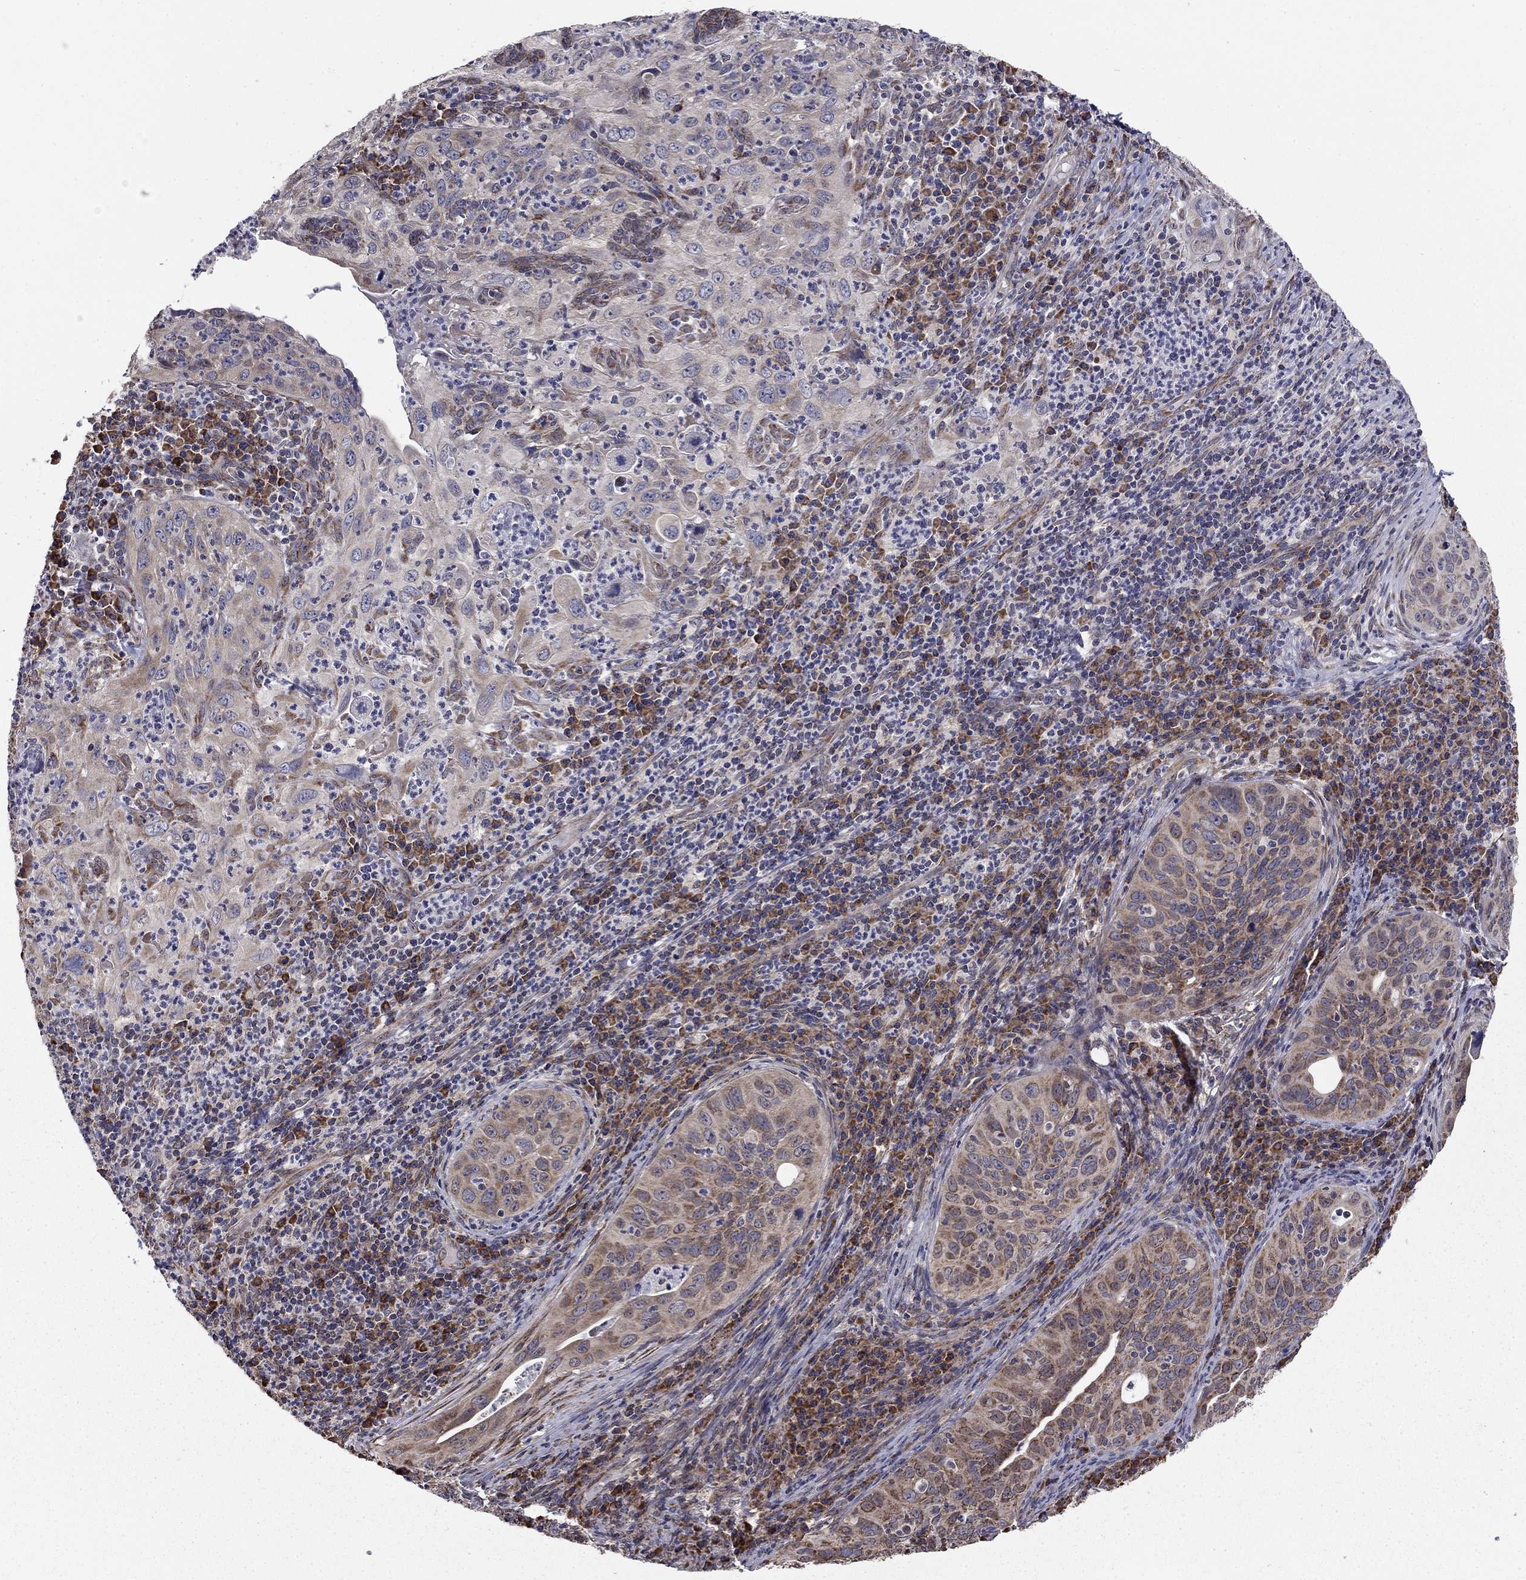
{"staining": {"intensity": "moderate", "quantity": "<25%", "location": "cytoplasmic/membranous"}, "tissue": "cervical cancer", "cell_type": "Tumor cells", "image_type": "cancer", "snomed": [{"axis": "morphology", "description": "Squamous cell carcinoma, NOS"}, {"axis": "topography", "description": "Cervix"}], "caption": "A high-resolution photomicrograph shows IHC staining of cervical cancer, which shows moderate cytoplasmic/membranous expression in approximately <25% of tumor cells.", "gene": "NKIRAS1", "patient": {"sex": "female", "age": 26}}